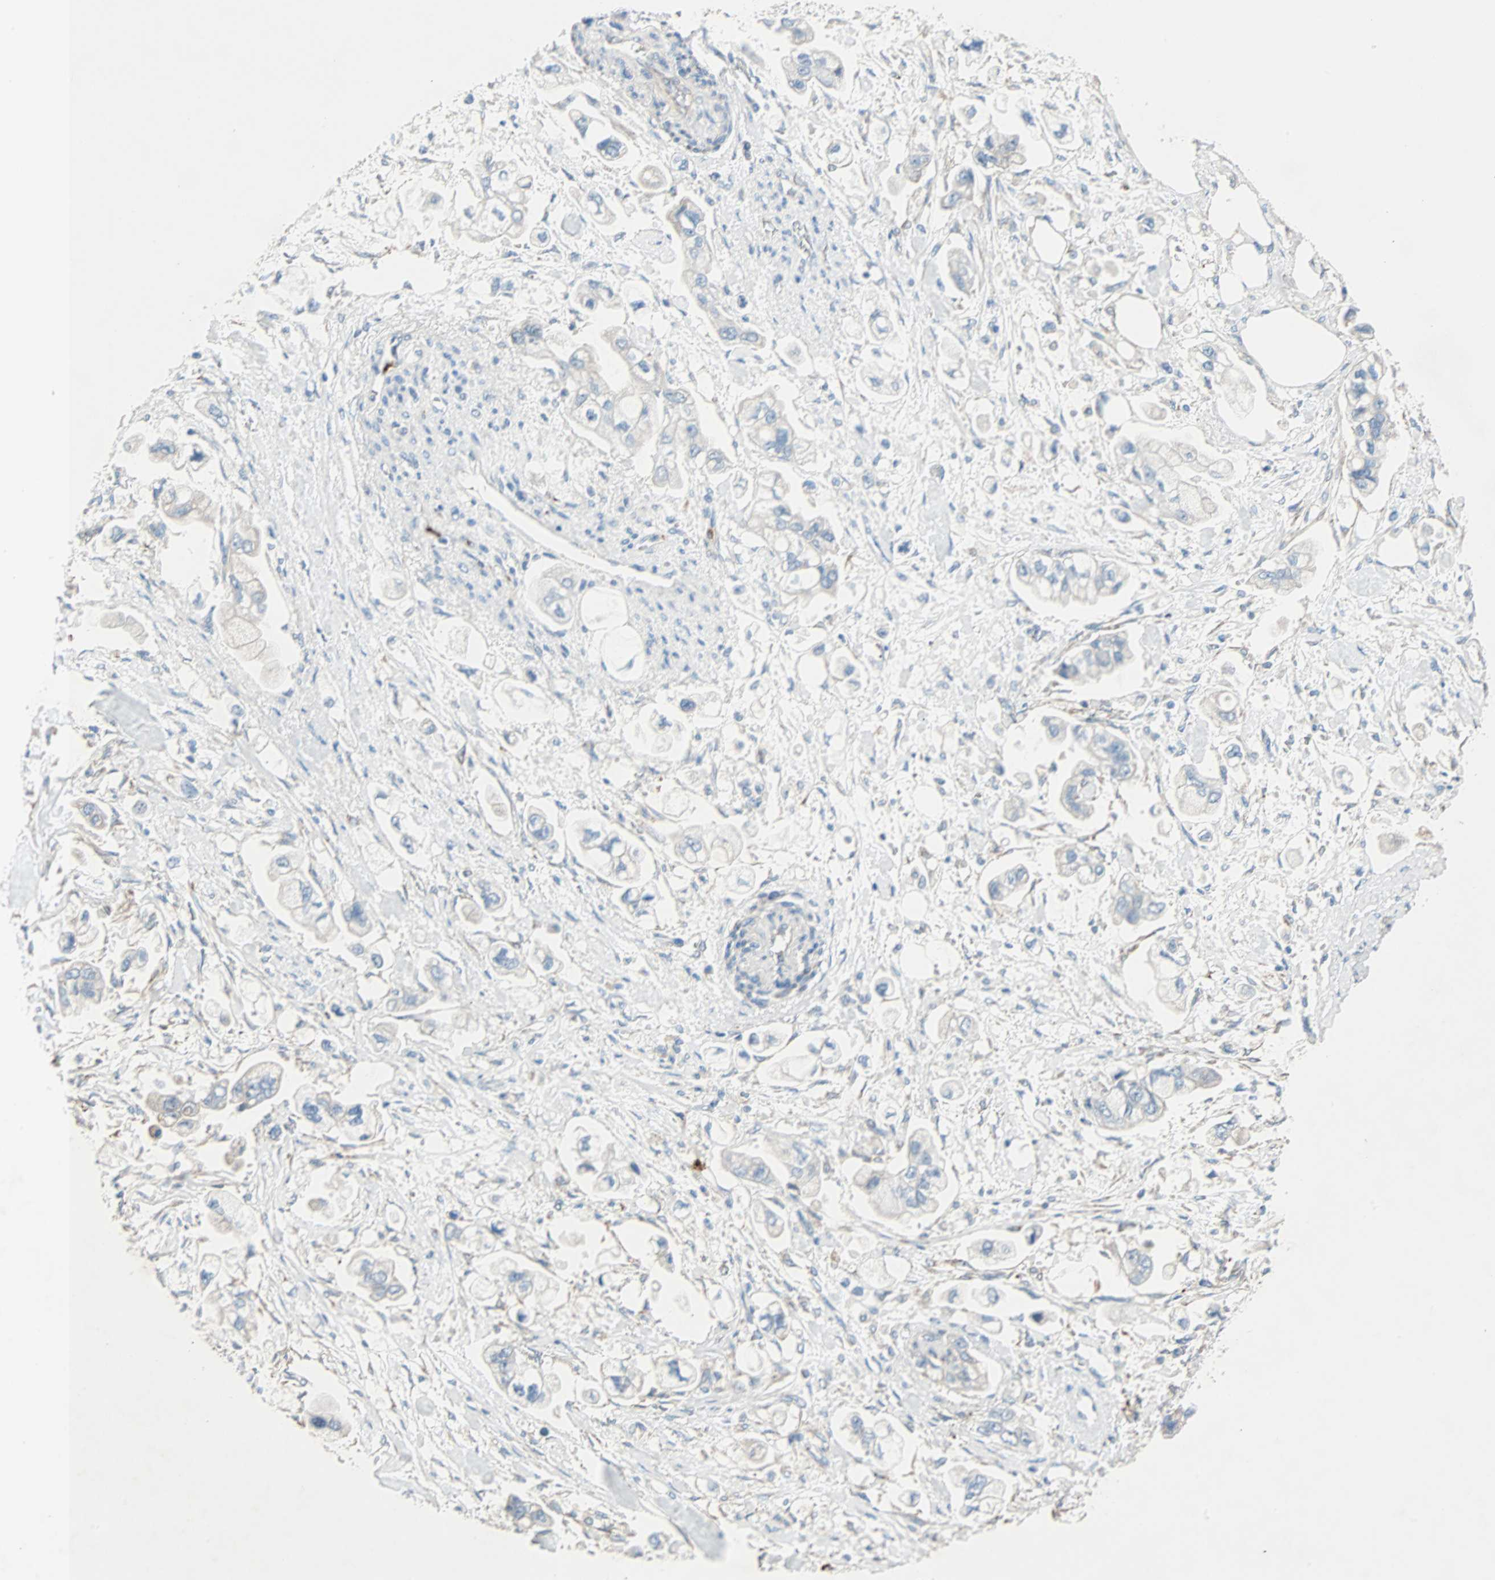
{"staining": {"intensity": "weak", "quantity": "25%-75%", "location": "cytoplasmic/membranous"}, "tissue": "stomach cancer", "cell_type": "Tumor cells", "image_type": "cancer", "snomed": [{"axis": "morphology", "description": "Adenocarcinoma, NOS"}, {"axis": "topography", "description": "Stomach"}], "caption": "Stomach adenocarcinoma stained with DAB (3,3'-diaminobenzidine) IHC reveals low levels of weak cytoplasmic/membranous positivity in about 25%-75% of tumor cells.", "gene": "LY6G6F", "patient": {"sex": "male", "age": 62}}